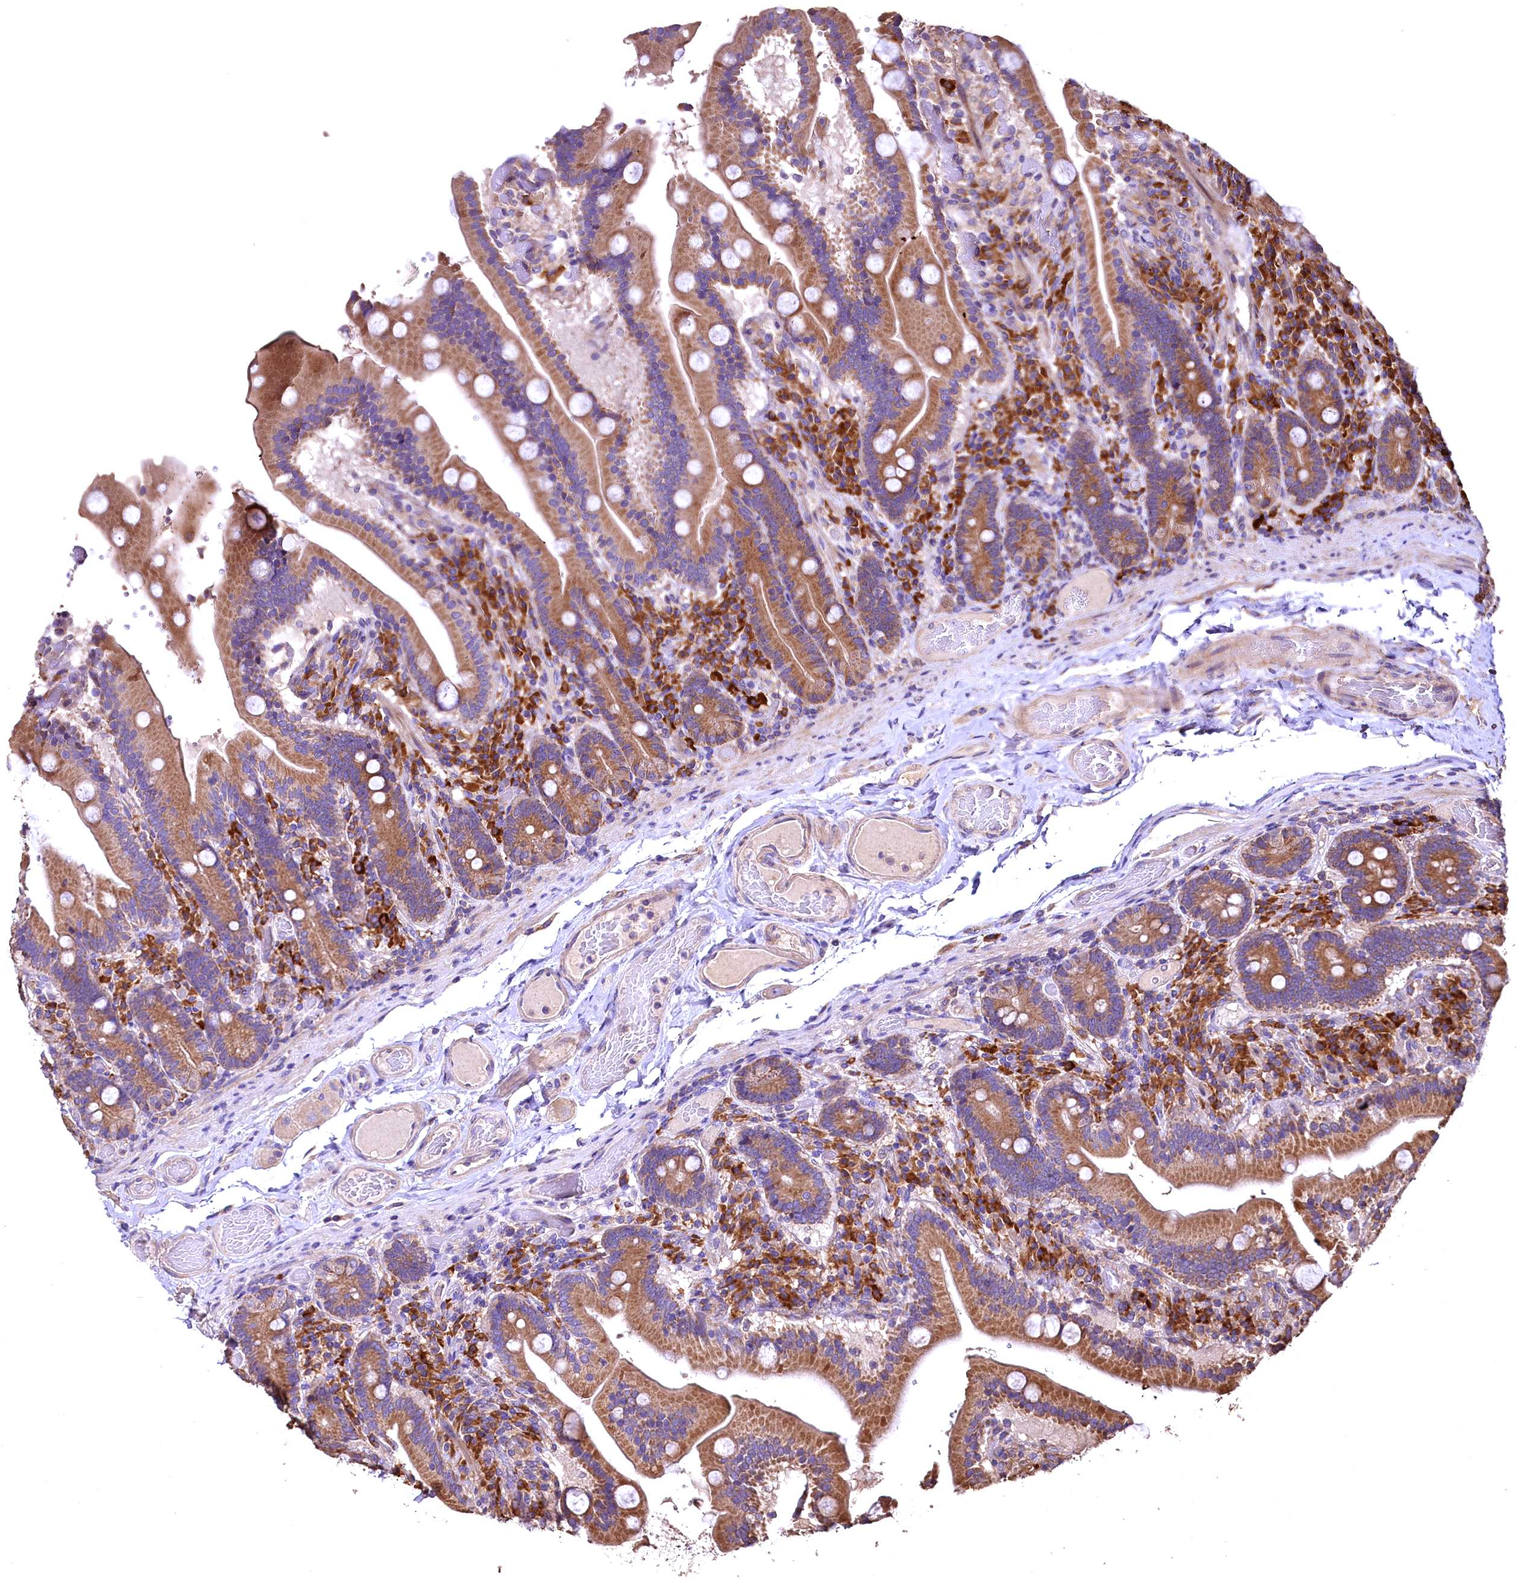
{"staining": {"intensity": "moderate", "quantity": ">75%", "location": "cytoplasmic/membranous"}, "tissue": "duodenum", "cell_type": "Glandular cells", "image_type": "normal", "snomed": [{"axis": "morphology", "description": "Normal tissue, NOS"}, {"axis": "topography", "description": "Duodenum"}], "caption": "A photomicrograph of duodenum stained for a protein shows moderate cytoplasmic/membranous brown staining in glandular cells. (DAB = brown stain, brightfield microscopy at high magnification).", "gene": "ENKD1", "patient": {"sex": "female", "age": 62}}